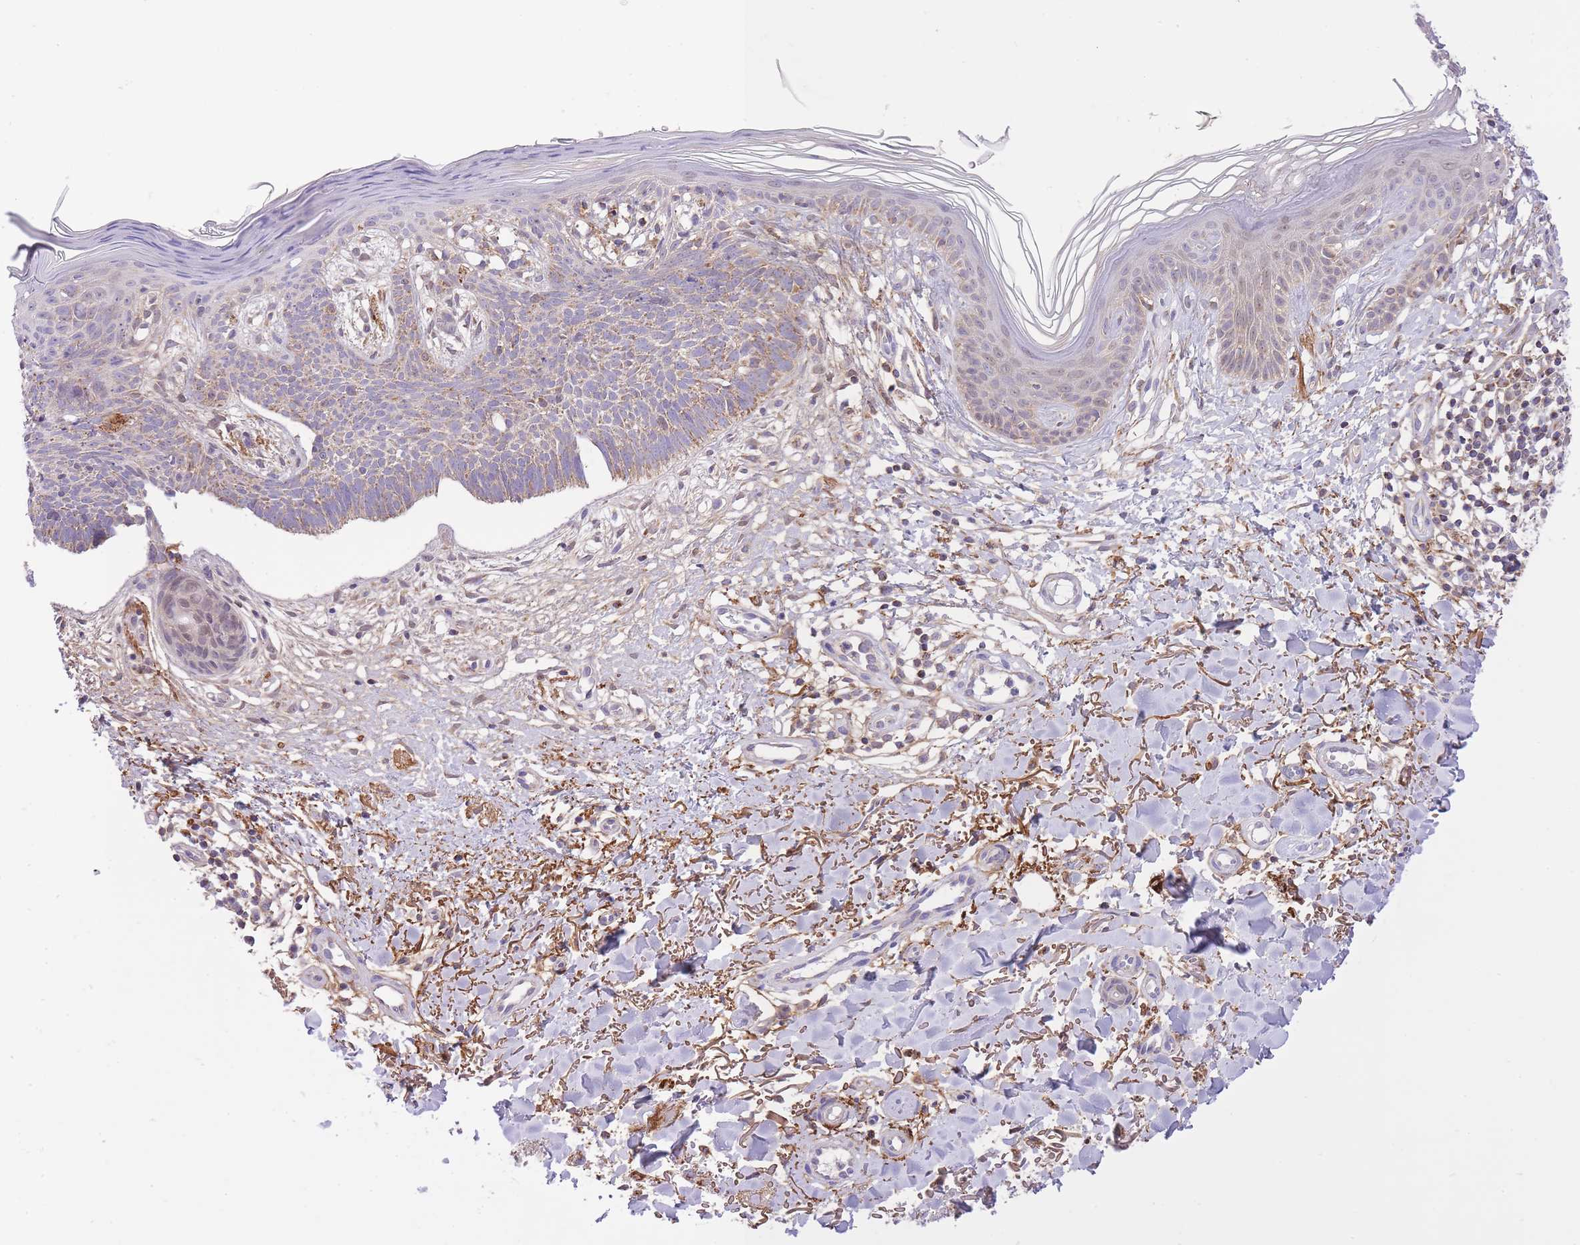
{"staining": {"intensity": "weak", "quantity": "<25%", "location": "cytoplasmic/membranous"}, "tissue": "skin cancer", "cell_type": "Tumor cells", "image_type": "cancer", "snomed": [{"axis": "morphology", "description": "Basal cell carcinoma"}, {"axis": "topography", "description": "Skin"}], "caption": "Tumor cells are negative for protein expression in human skin basal cell carcinoma.", "gene": "ST3GAL3", "patient": {"sex": "male", "age": 78}}